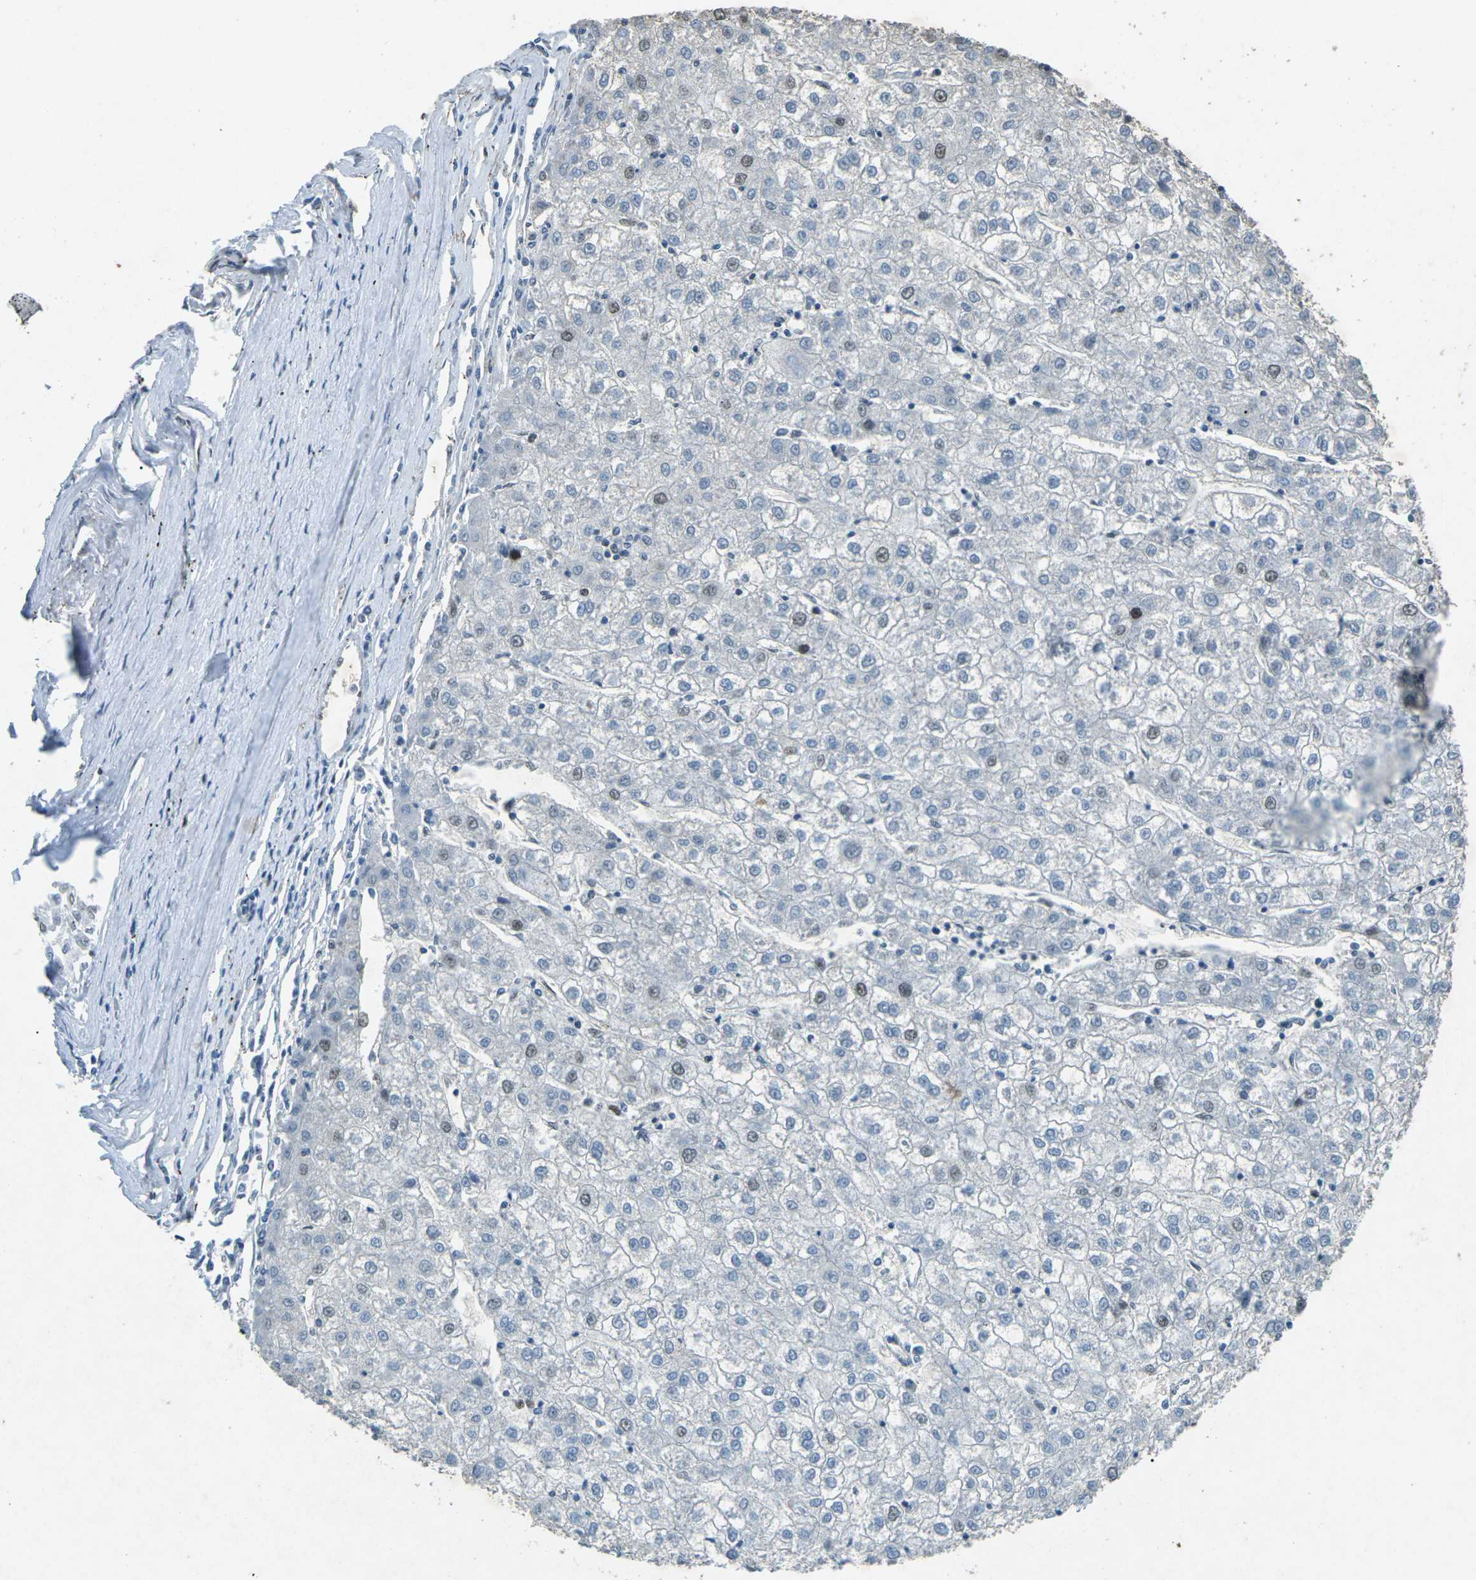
{"staining": {"intensity": "weak", "quantity": "<25%", "location": "nuclear"}, "tissue": "liver cancer", "cell_type": "Tumor cells", "image_type": "cancer", "snomed": [{"axis": "morphology", "description": "Carcinoma, Hepatocellular, NOS"}, {"axis": "topography", "description": "Liver"}], "caption": "DAB (3,3'-diaminobenzidine) immunohistochemical staining of human liver cancer (hepatocellular carcinoma) displays no significant staining in tumor cells.", "gene": "RB1", "patient": {"sex": "male", "age": 72}}